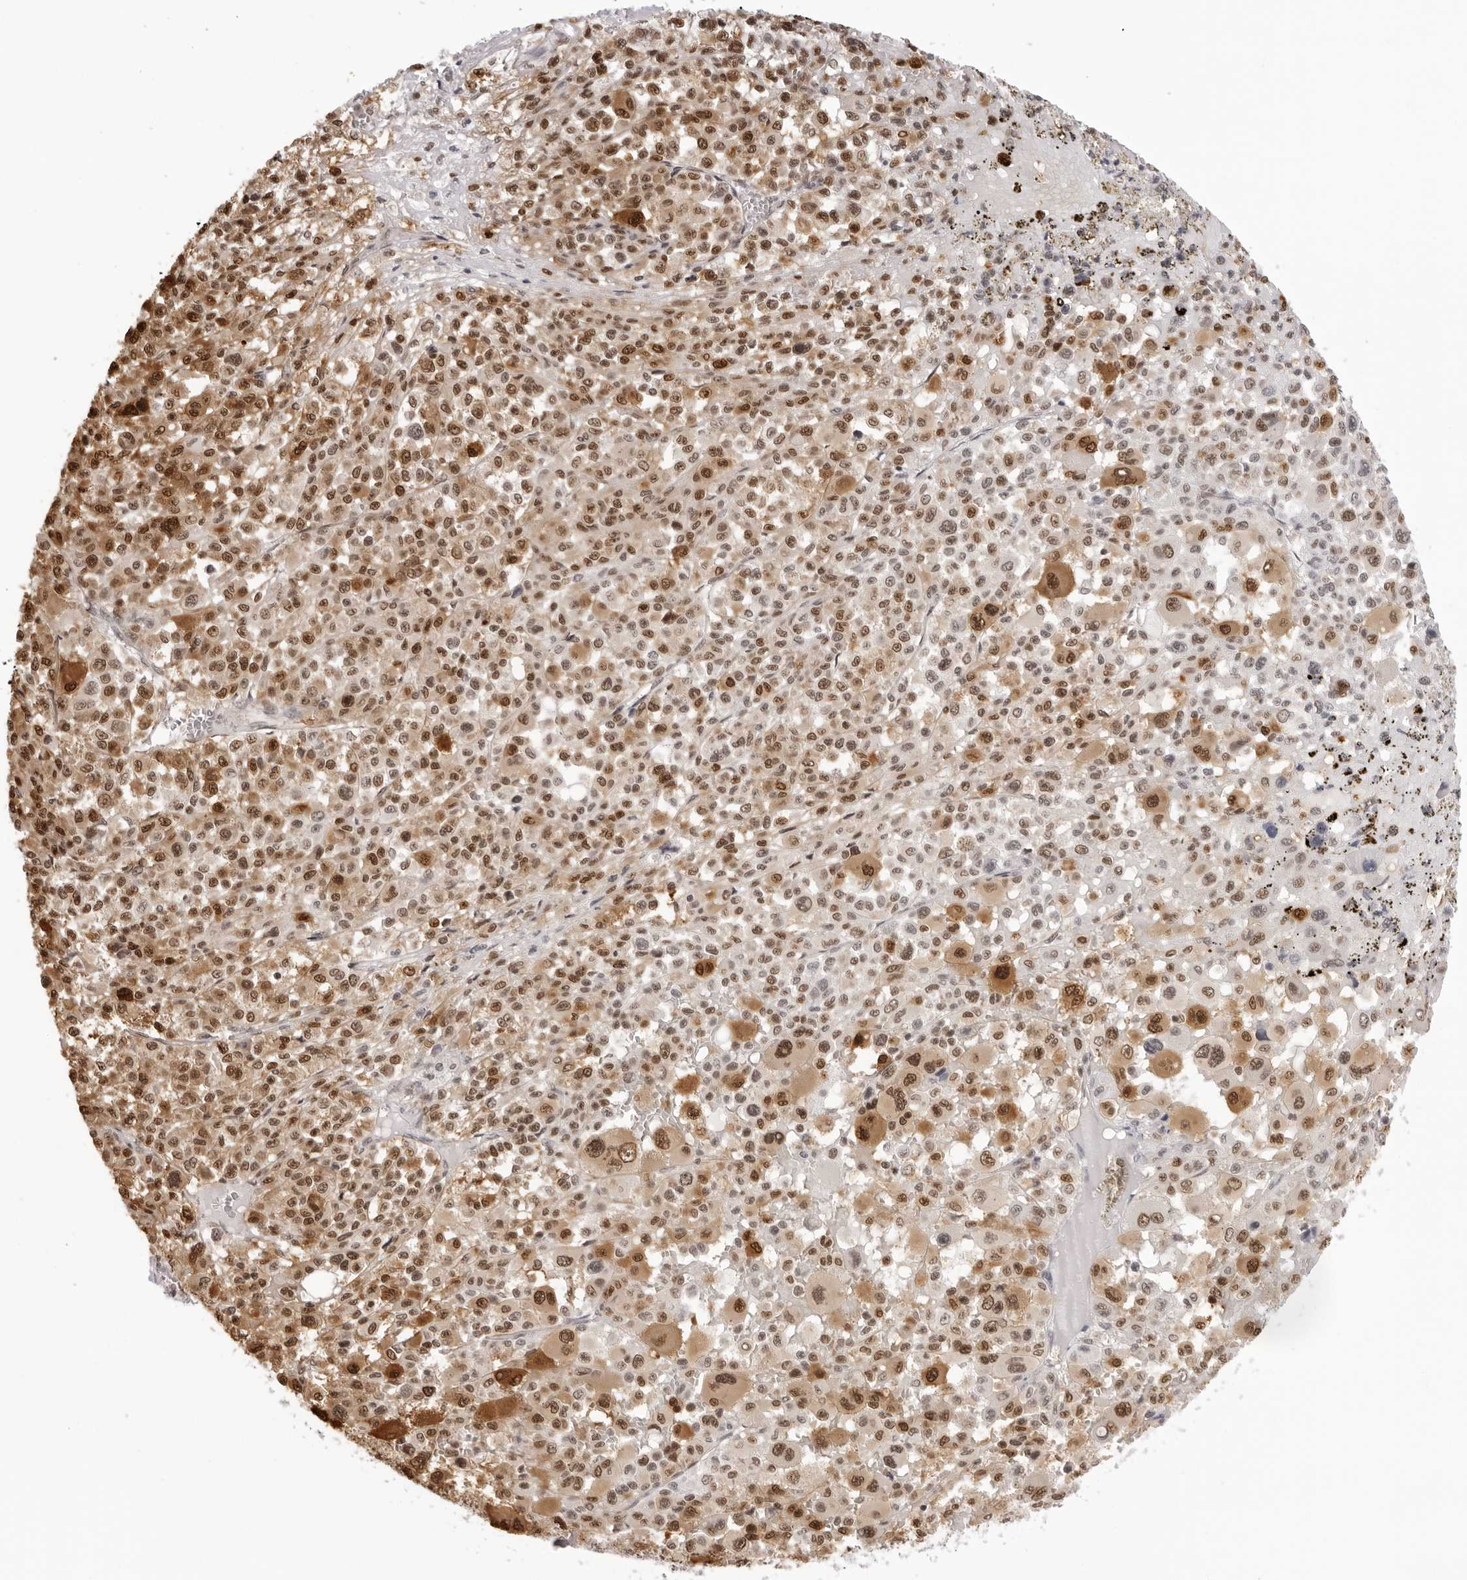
{"staining": {"intensity": "moderate", "quantity": ">75%", "location": "cytoplasmic/membranous,nuclear"}, "tissue": "melanoma", "cell_type": "Tumor cells", "image_type": "cancer", "snomed": [{"axis": "morphology", "description": "Malignant melanoma, Metastatic site"}, {"axis": "topography", "description": "Skin"}], "caption": "Moderate cytoplasmic/membranous and nuclear protein positivity is seen in approximately >75% of tumor cells in melanoma. The staining is performed using DAB (3,3'-diaminobenzidine) brown chromogen to label protein expression. The nuclei are counter-stained blue using hematoxylin.", "gene": "HSPA4", "patient": {"sex": "female", "age": 74}}